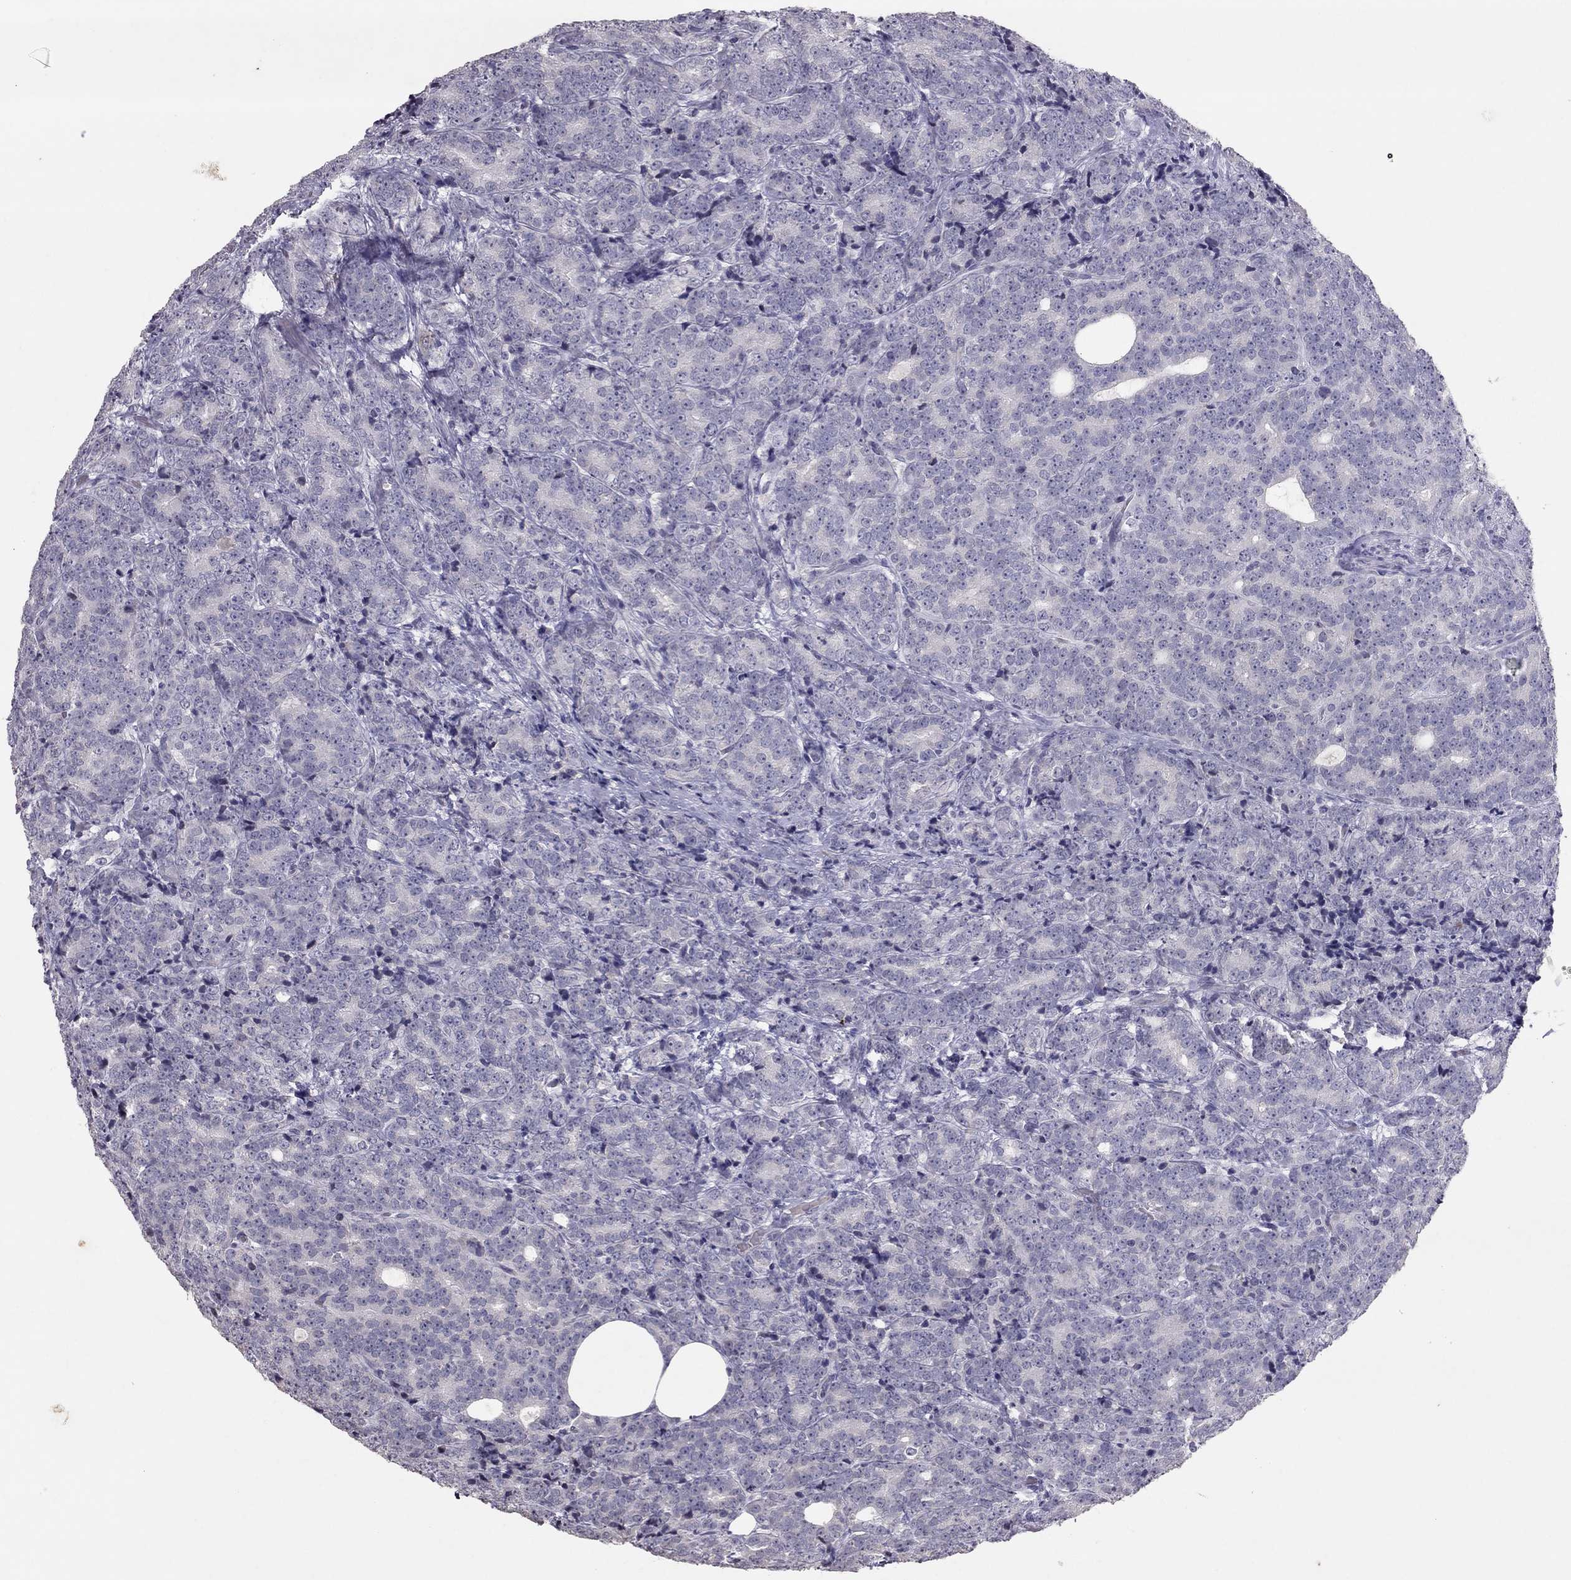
{"staining": {"intensity": "negative", "quantity": "none", "location": "none"}, "tissue": "prostate cancer", "cell_type": "Tumor cells", "image_type": "cancer", "snomed": [{"axis": "morphology", "description": "Adenocarcinoma, NOS"}, {"axis": "topography", "description": "Prostate"}], "caption": "IHC histopathology image of neoplastic tissue: prostate cancer stained with DAB reveals no significant protein staining in tumor cells. (DAB (3,3'-diaminobenzidine) immunohistochemistry (IHC), high magnification).", "gene": "TSHB", "patient": {"sex": "male", "age": 71}}